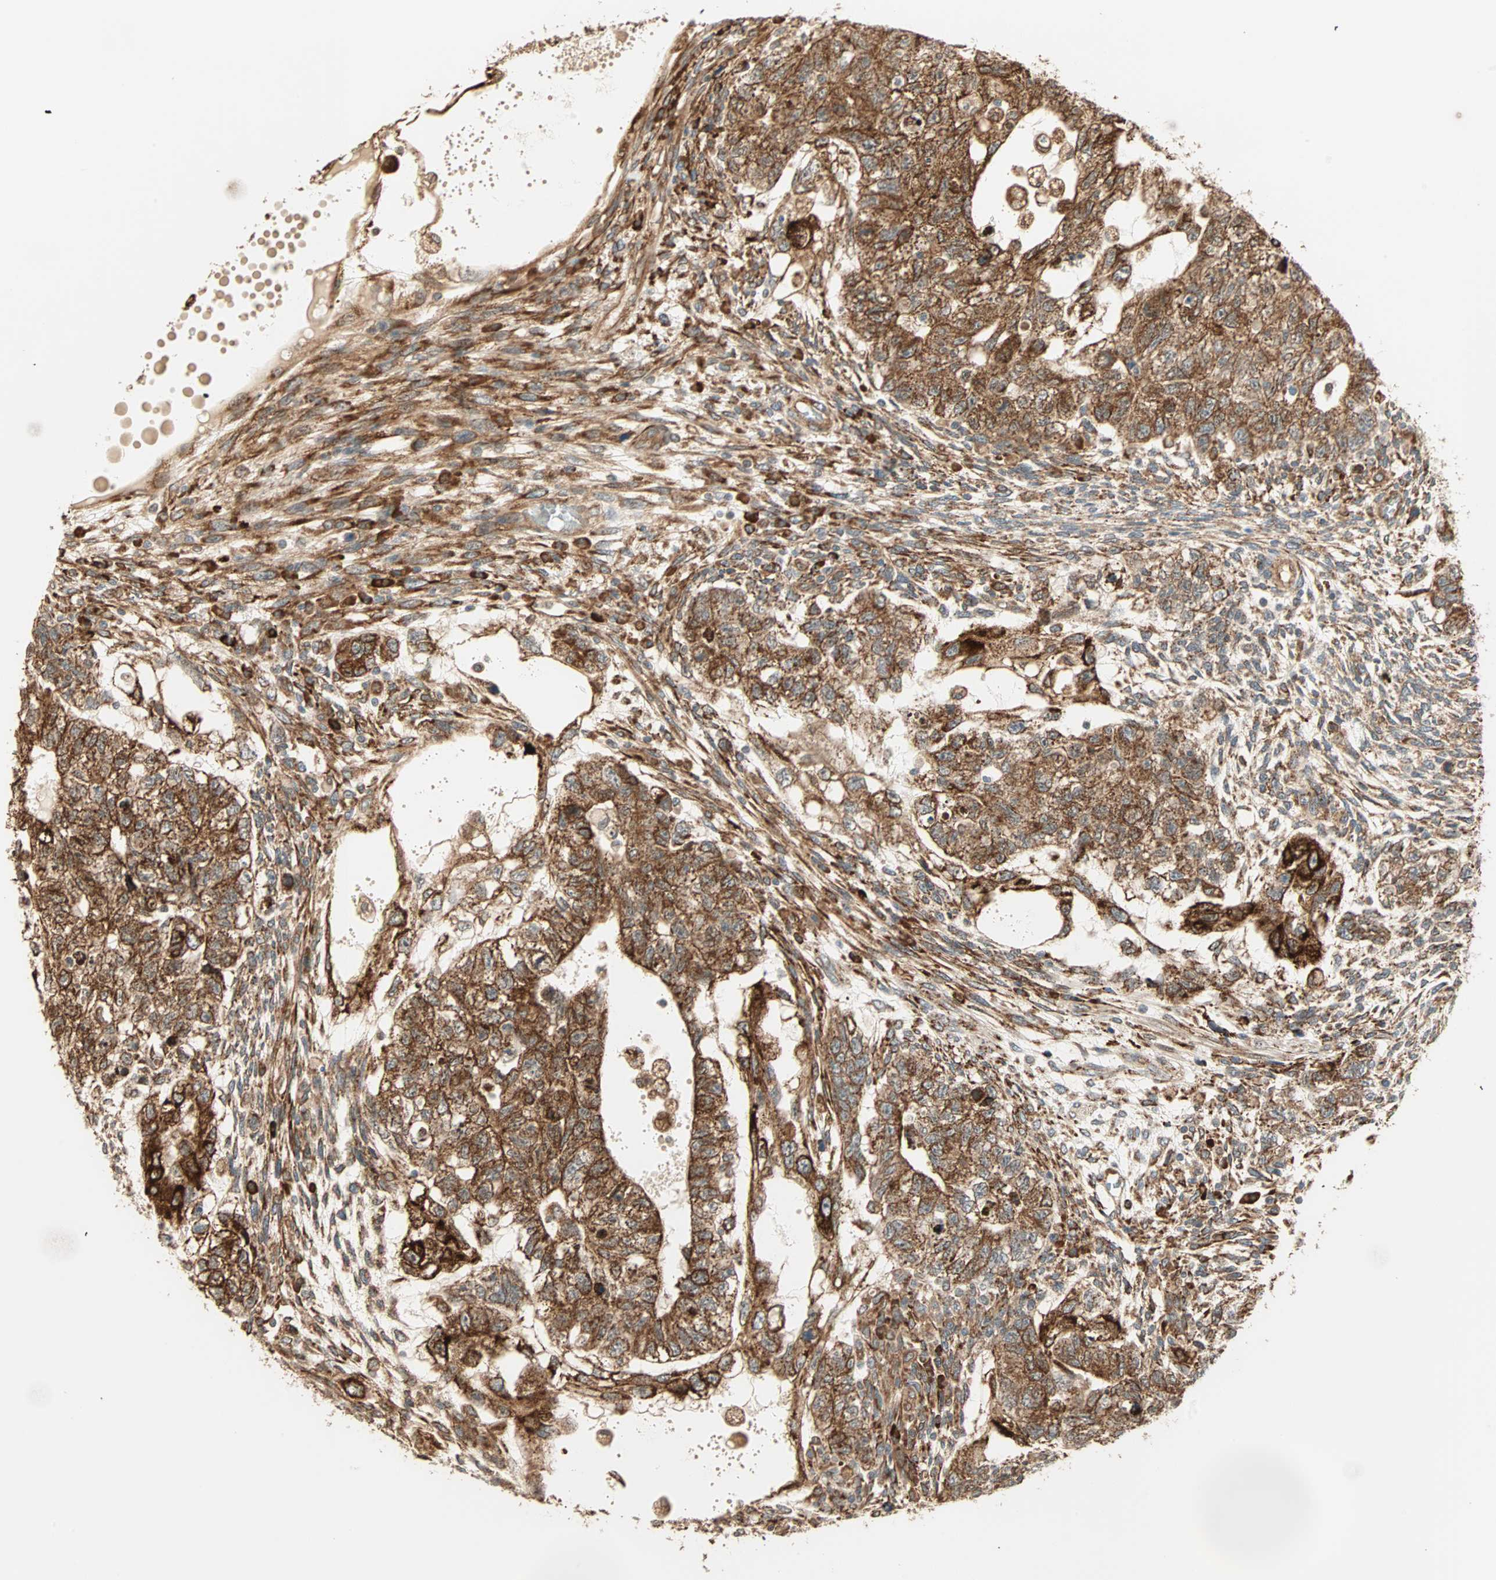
{"staining": {"intensity": "strong", "quantity": ">75%", "location": "cytoplasmic/membranous"}, "tissue": "testis cancer", "cell_type": "Tumor cells", "image_type": "cancer", "snomed": [{"axis": "morphology", "description": "Normal tissue, NOS"}, {"axis": "morphology", "description": "Carcinoma, Embryonal, NOS"}, {"axis": "topography", "description": "Testis"}], "caption": "Immunohistochemical staining of human testis embryonal carcinoma displays high levels of strong cytoplasmic/membranous staining in approximately >75% of tumor cells. (Stains: DAB in brown, nuclei in blue, Microscopy: brightfield microscopy at high magnification).", "gene": "P4HA1", "patient": {"sex": "male", "age": 36}}